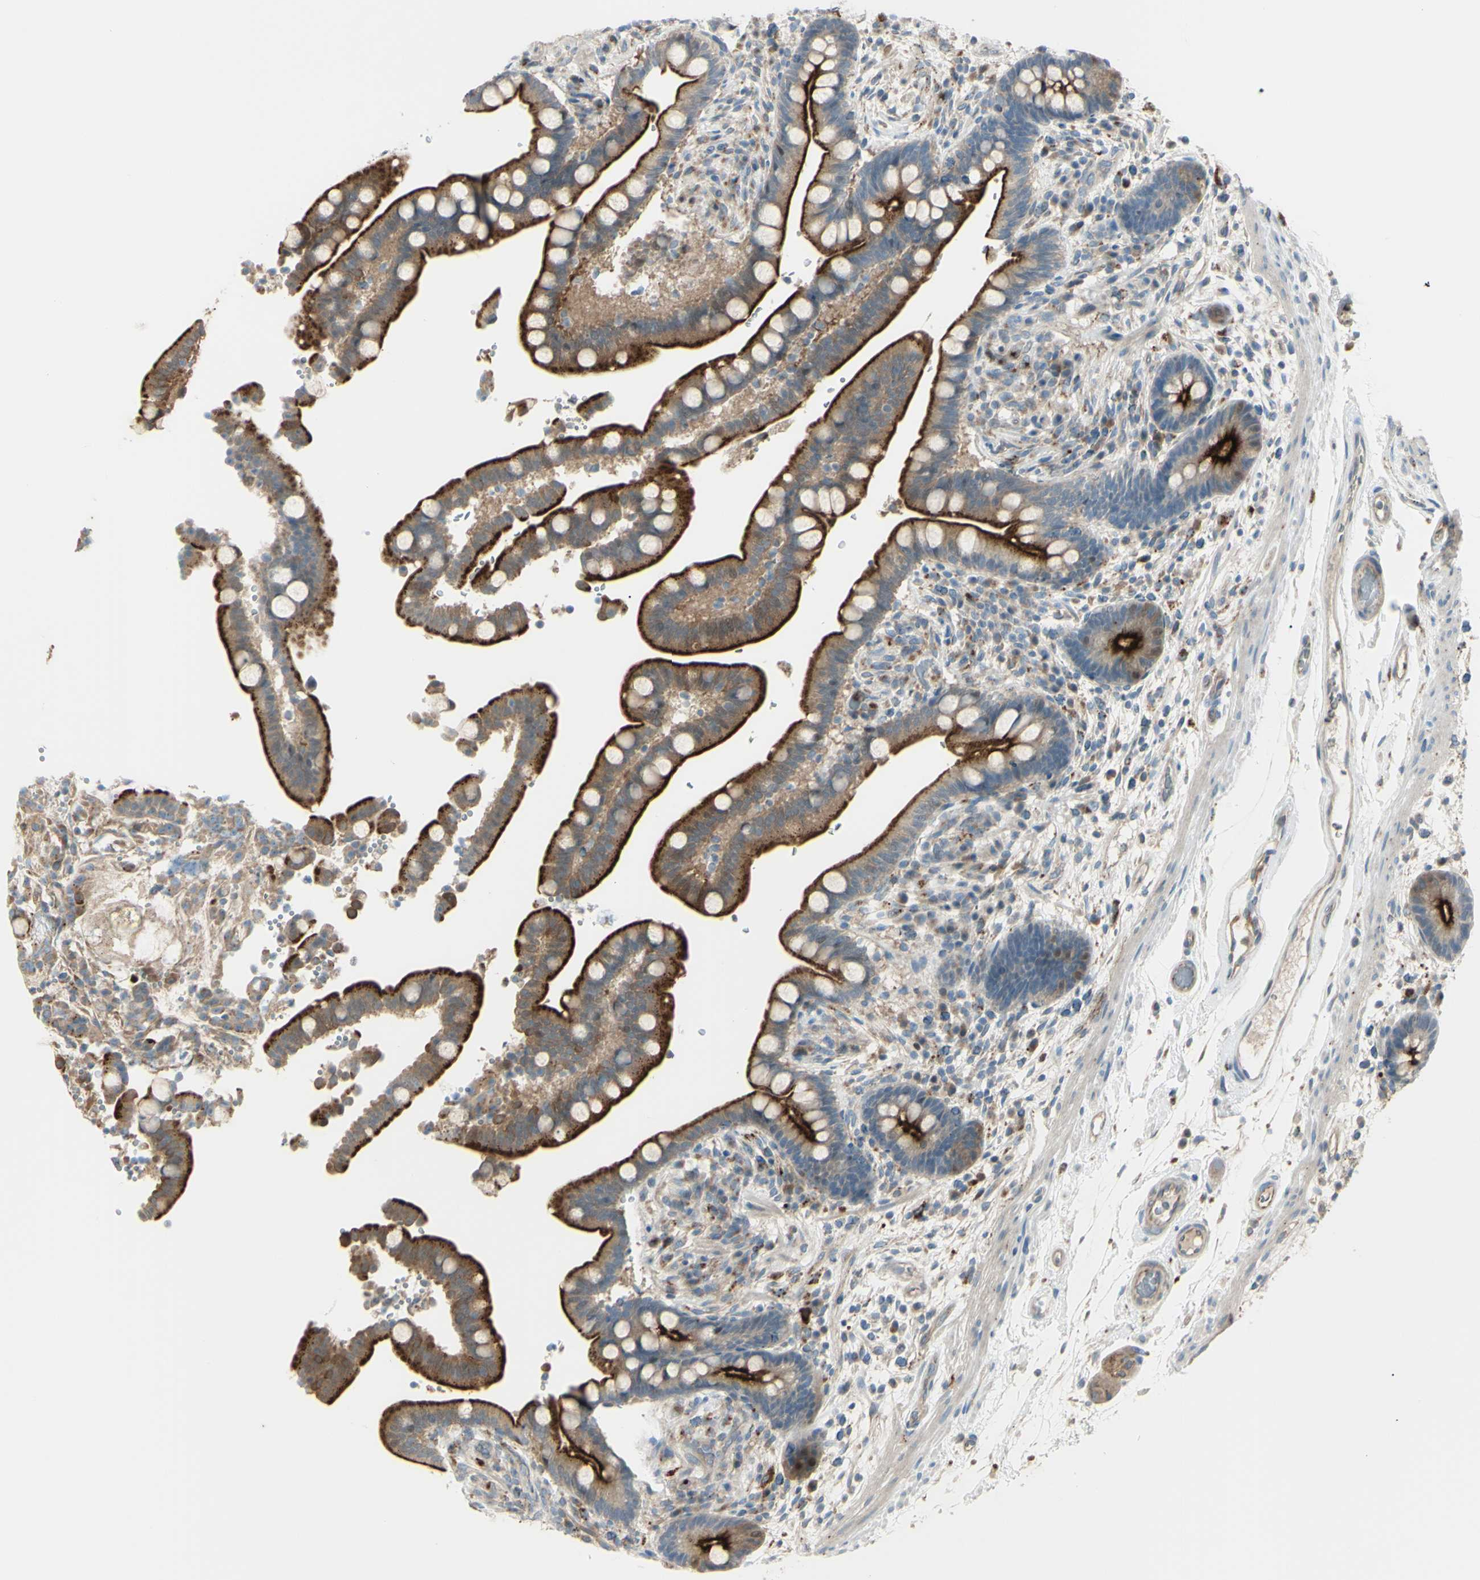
{"staining": {"intensity": "moderate", "quantity": ">75%", "location": "cytoplasmic/membranous"}, "tissue": "colon", "cell_type": "Endothelial cells", "image_type": "normal", "snomed": [{"axis": "morphology", "description": "Normal tissue, NOS"}, {"axis": "topography", "description": "Colon"}], "caption": "Colon stained with a protein marker shows moderate staining in endothelial cells.", "gene": "LMTK2", "patient": {"sex": "male", "age": 73}}